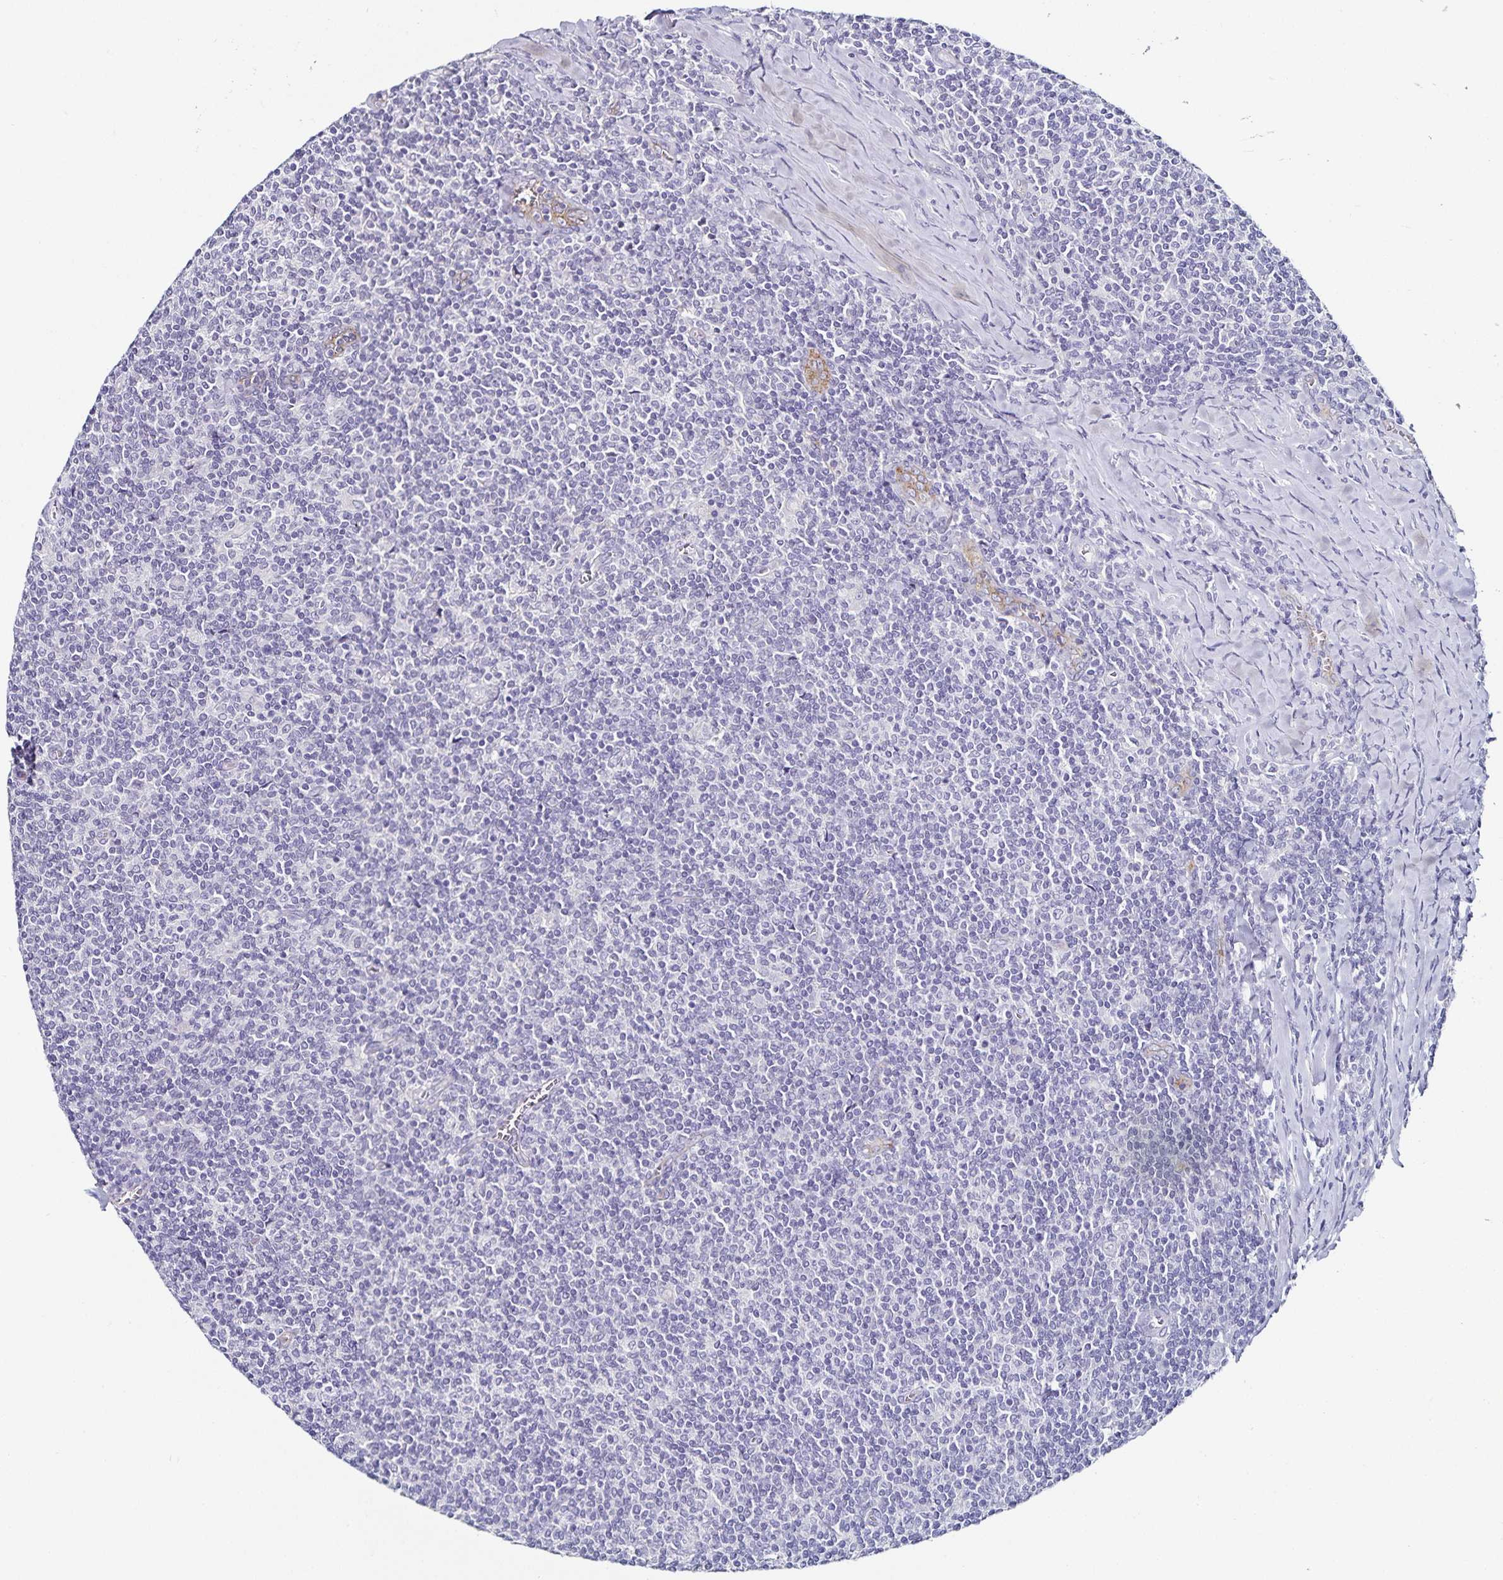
{"staining": {"intensity": "negative", "quantity": "none", "location": "none"}, "tissue": "lymphoma", "cell_type": "Tumor cells", "image_type": "cancer", "snomed": [{"axis": "morphology", "description": "Malignant lymphoma, non-Hodgkin's type, Low grade"}, {"axis": "topography", "description": "Lymph node"}], "caption": "High power microscopy image of an IHC micrograph of low-grade malignant lymphoma, non-Hodgkin's type, revealing no significant expression in tumor cells.", "gene": "TSPAN7", "patient": {"sex": "male", "age": 52}}